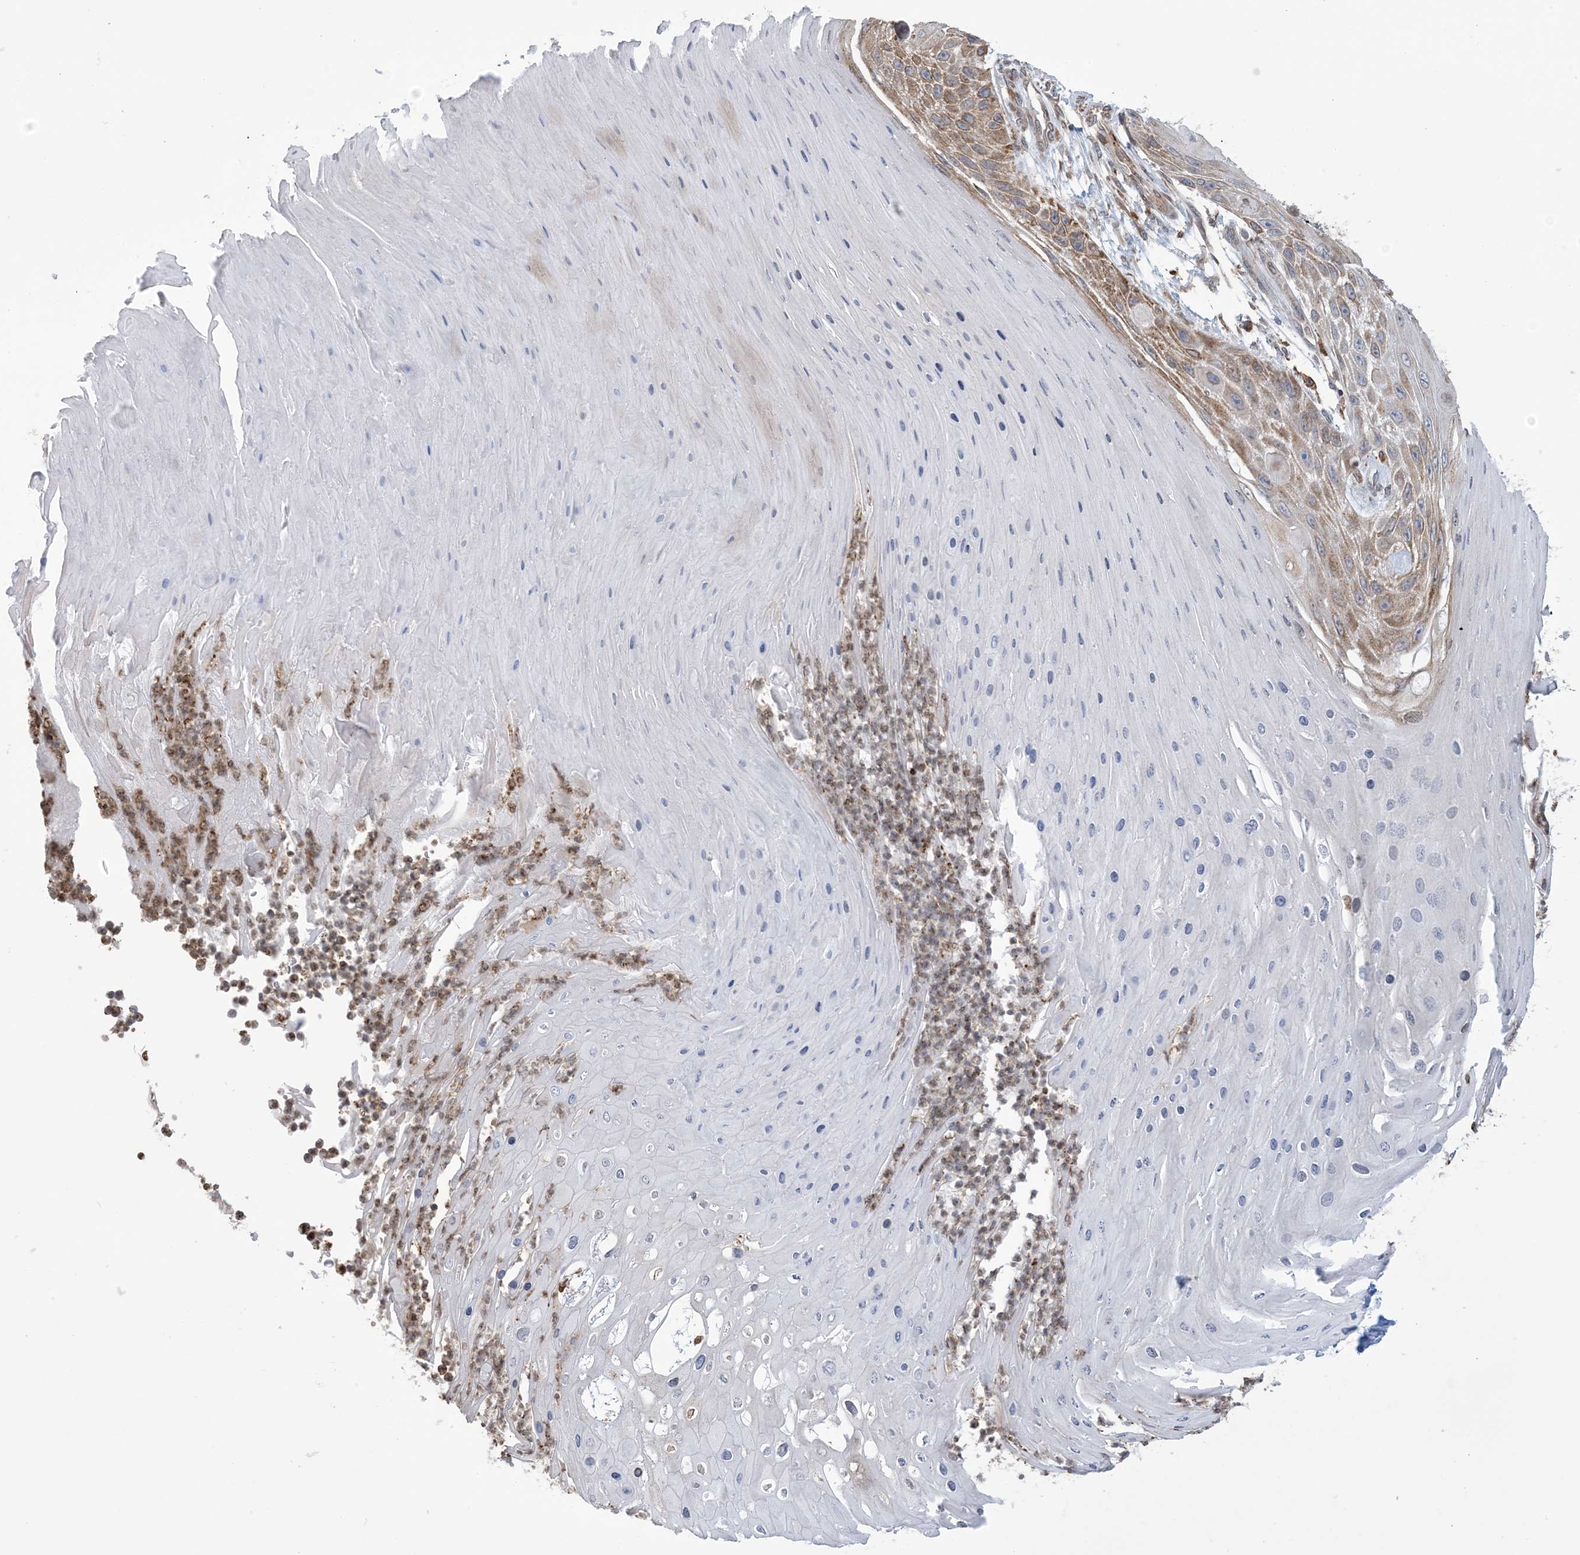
{"staining": {"intensity": "moderate", "quantity": "25%-75%", "location": "cytoplasmic/membranous"}, "tissue": "skin cancer", "cell_type": "Tumor cells", "image_type": "cancer", "snomed": [{"axis": "morphology", "description": "Squamous cell carcinoma, NOS"}, {"axis": "topography", "description": "Skin"}], "caption": "High-power microscopy captured an immunohistochemistry histopathology image of skin cancer, revealing moderate cytoplasmic/membranous expression in approximately 25%-75% of tumor cells. Nuclei are stained in blue.", "gene": "SHANK1", "patient": {"sex": "female", "age": 88}}